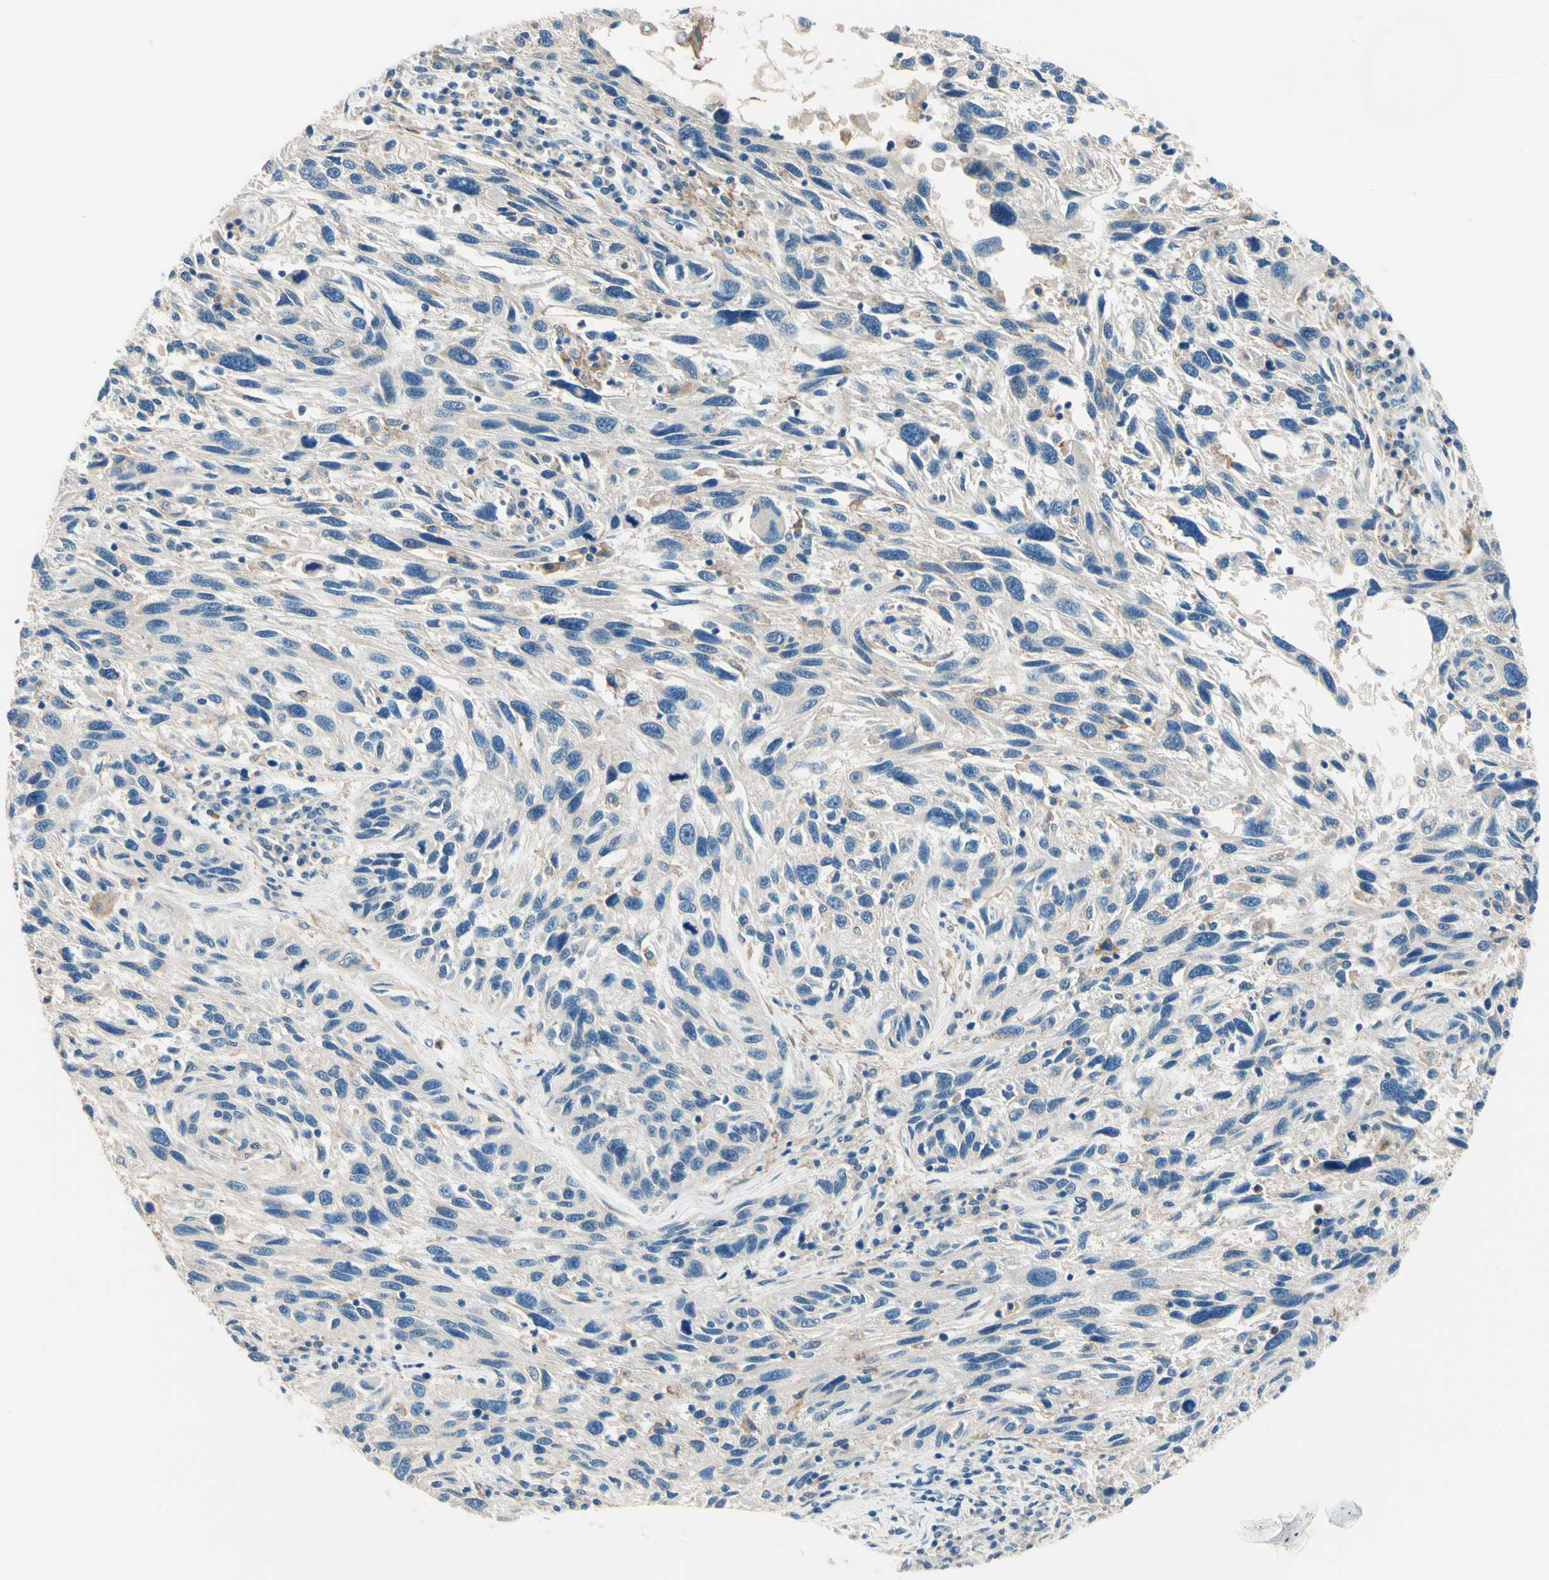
{"staining": {"intensity": "negative", "quantity": "none", "location": "none"}, "tissue": "melanoma", "cell_type": "Tumor cells", "image_type": "cancer", "snomed": [{"axis": "morphology", "description": "Malignant melanoma, NOS"}, {"axis": "topography", "description": "Skin"}], "caption": "Protein analysis of melanoma shows no significant positivity in tumor cells.", "gene": "SIGLEC9", "patient": {"sex": "male", "age": 53}}